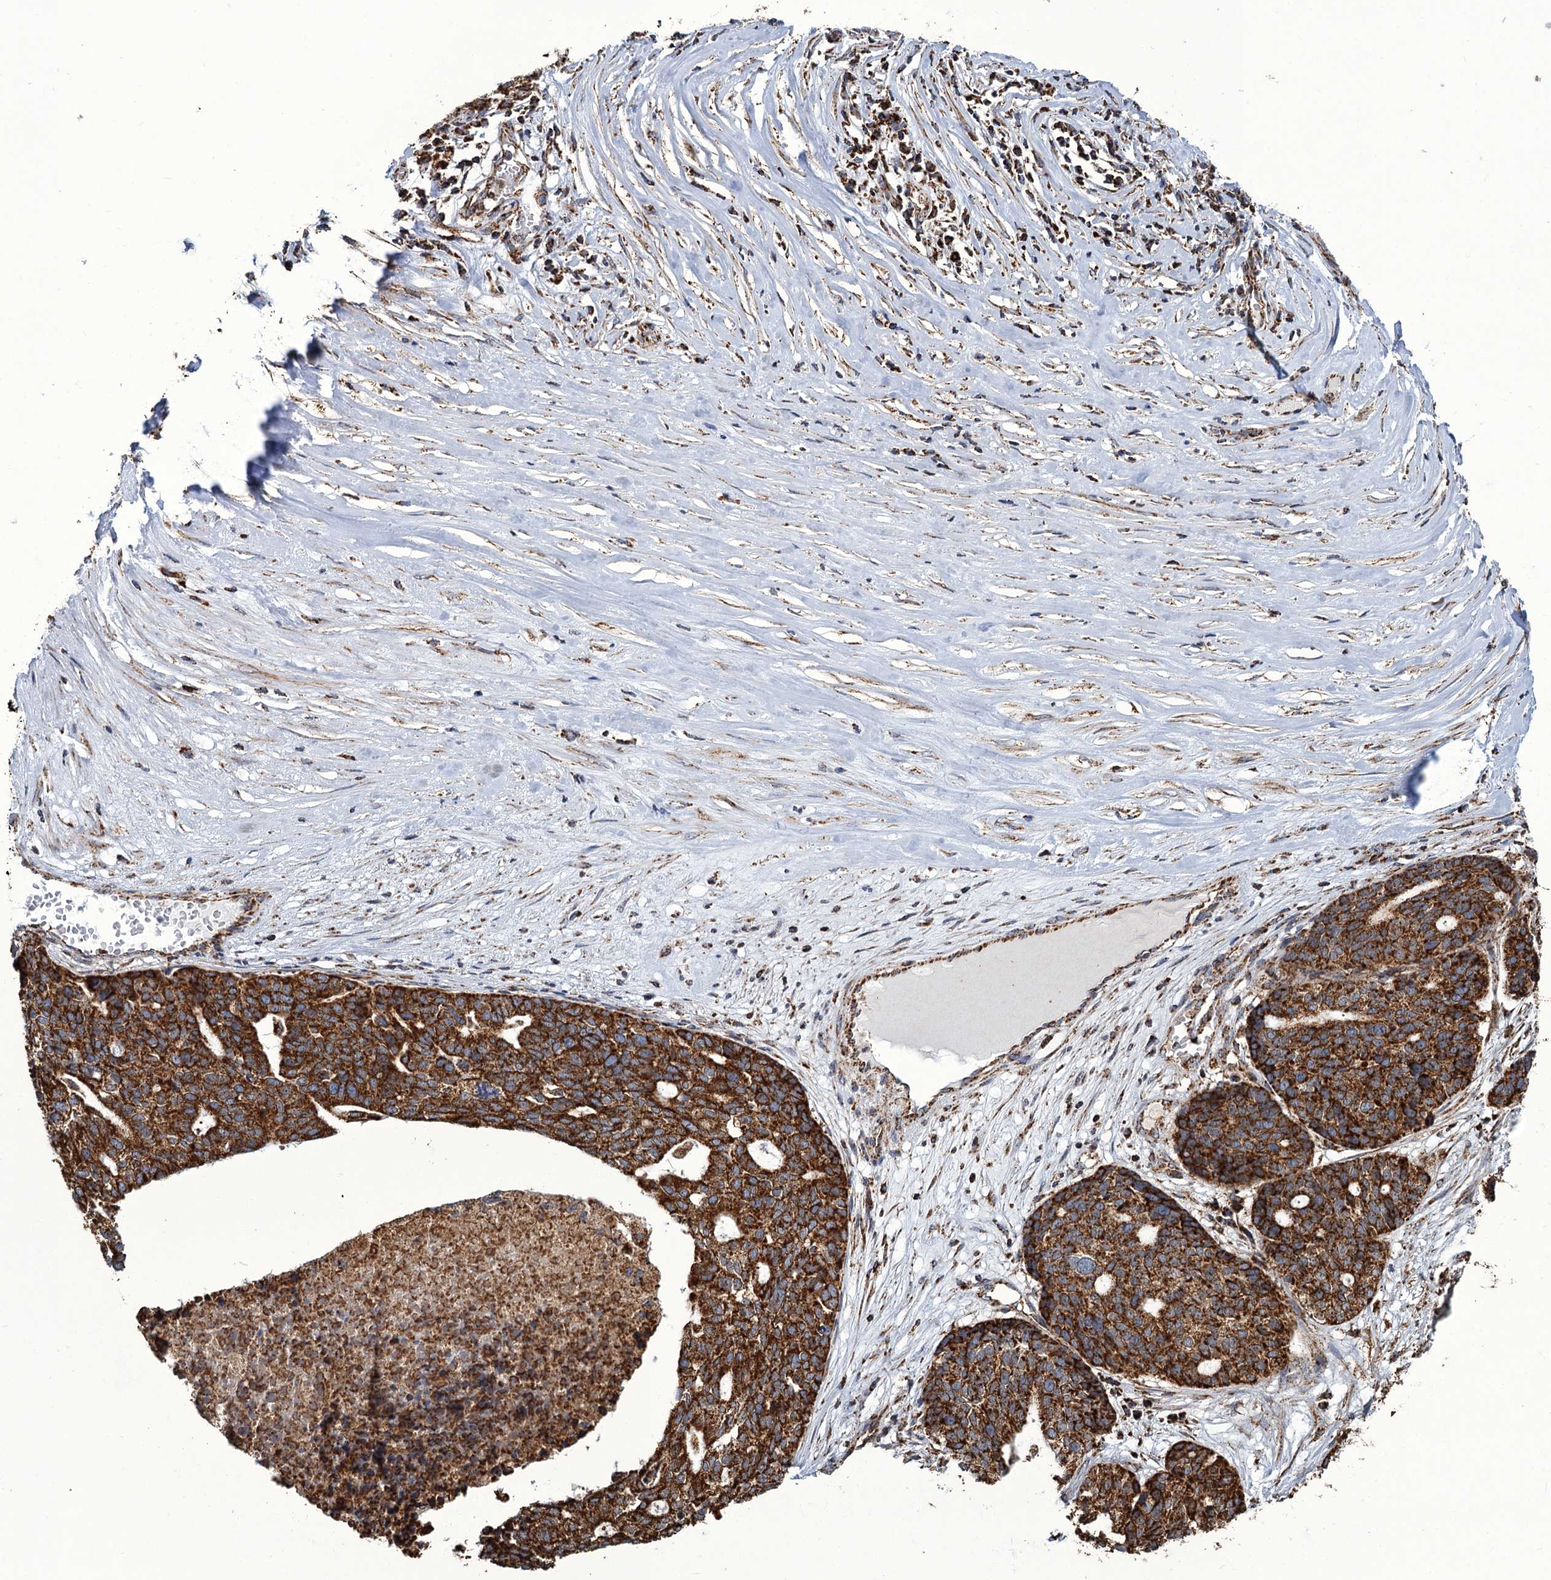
{"staining": {"intensity": "strong", "quantity": ">75%", "location": "cytoplasmic/membranous"}, "tissue": "ovarian cancer", "cell_type": "Tumor cells", "image_type": "cancer", "snomed": [{"axis": "morphology", "description": "Cystadenocarcinoma, serous, NOS"}, {"axis": "topography", "description": "Ovary"}], "caption": "The immunohistochemical stain labels strong cytoplasmic/membranous positivity in tumor cells of ovarian cancer tissue.", "gene": "APH1A", "patient": {"sex": "female", "age": 59}}